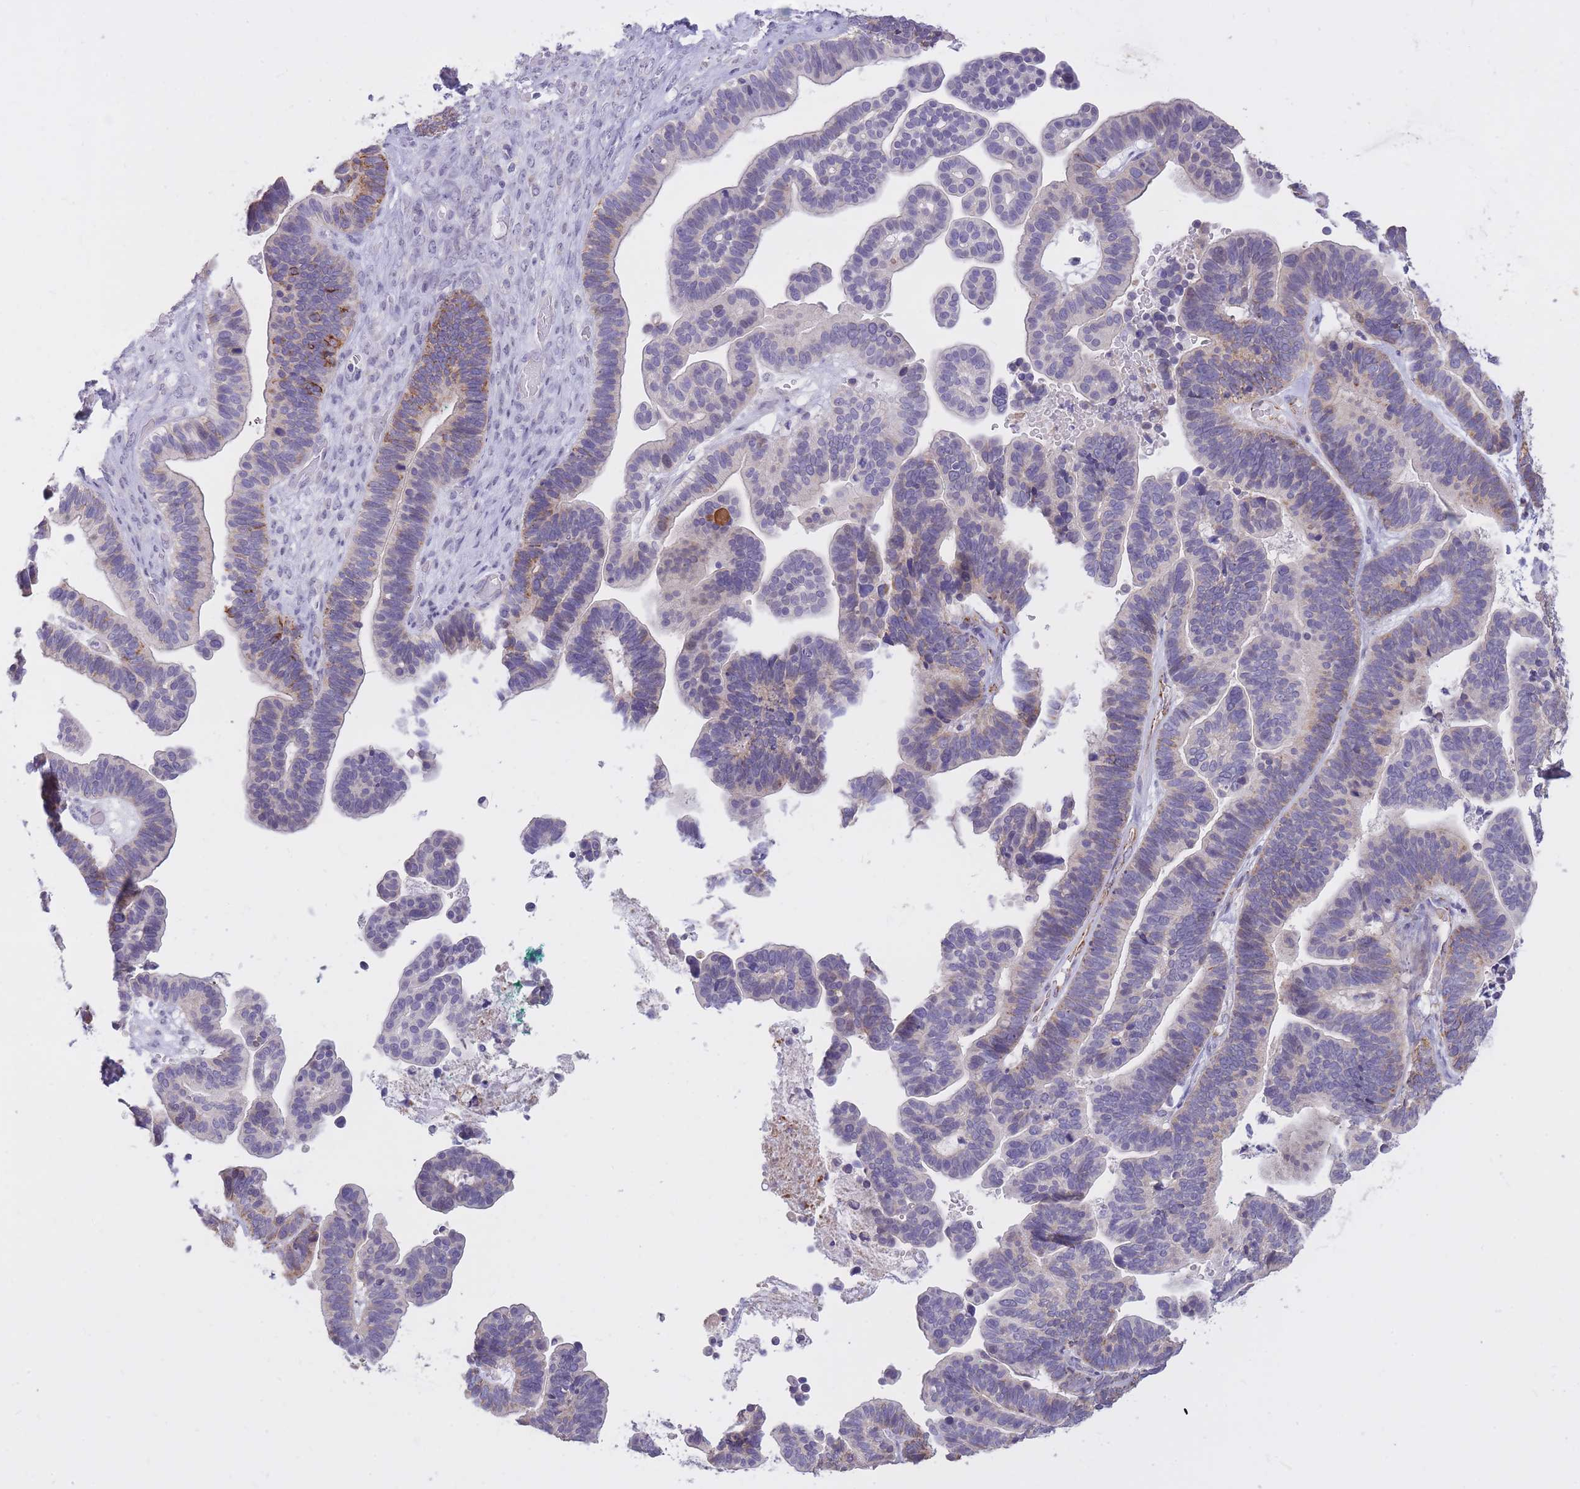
{"staining": {"intensity": "moderate", "quantity": "<25%", "location": "cytoplasmic/membranous"}, "tissue": "ovarian cancer", "cell_type": "Tumor cells", "image_type": "cancer", "snomed": [{"axis": "morphology", "description": "Cystadenocarcinoma, serous, NOS"}, {"axis": "topography", "description": "Ovary"}], "caption": "Immunohistochemistry (IHC) of human ovarian cancer (serous cystadenocarcinoma) displays low levels of moderate cytoplasmic/membranous expression in approximately <25% of tumor cells.", "gene": "RNF170", "patient": {"sex": "female", "age": 56}}